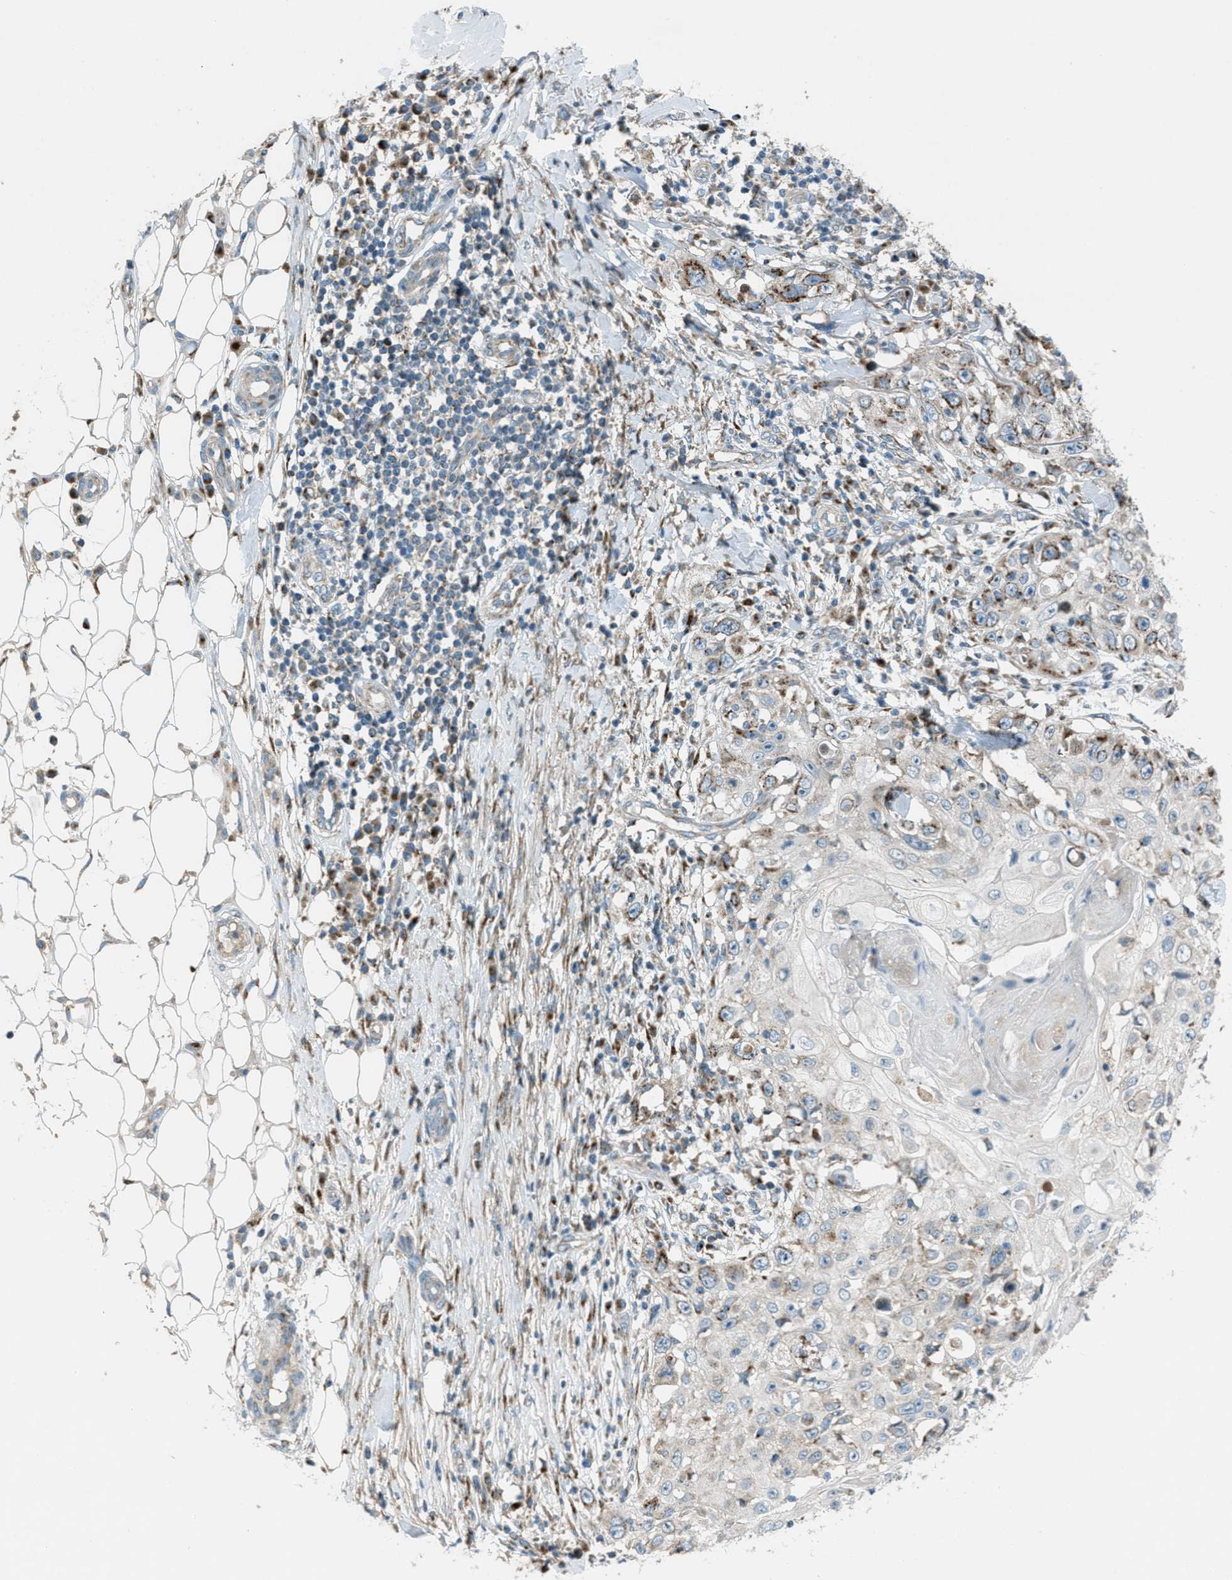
{"staining": {"intensity": "moderate", "quantity": "25%-75%", "location": "cytoplasmic/membranous"}, "tissue": "skin cancer", "cell_type": "Tumor cells", "image_type": "cancer", "snomed": [{"axis": "morphology", "description": "Squamous cell carcinoma, NOS"}, {"axis": "topography", "description": "Skin"}], "caption": "This is an image of immunohistochemistry (IHC) staining of squamous cell carcinoma (skin), which shows moderate positivity in the cytoplasmic/membranous of tumor cells.", "gene": "BCKDK", "patient": {"sex": "male", "age": 86}}